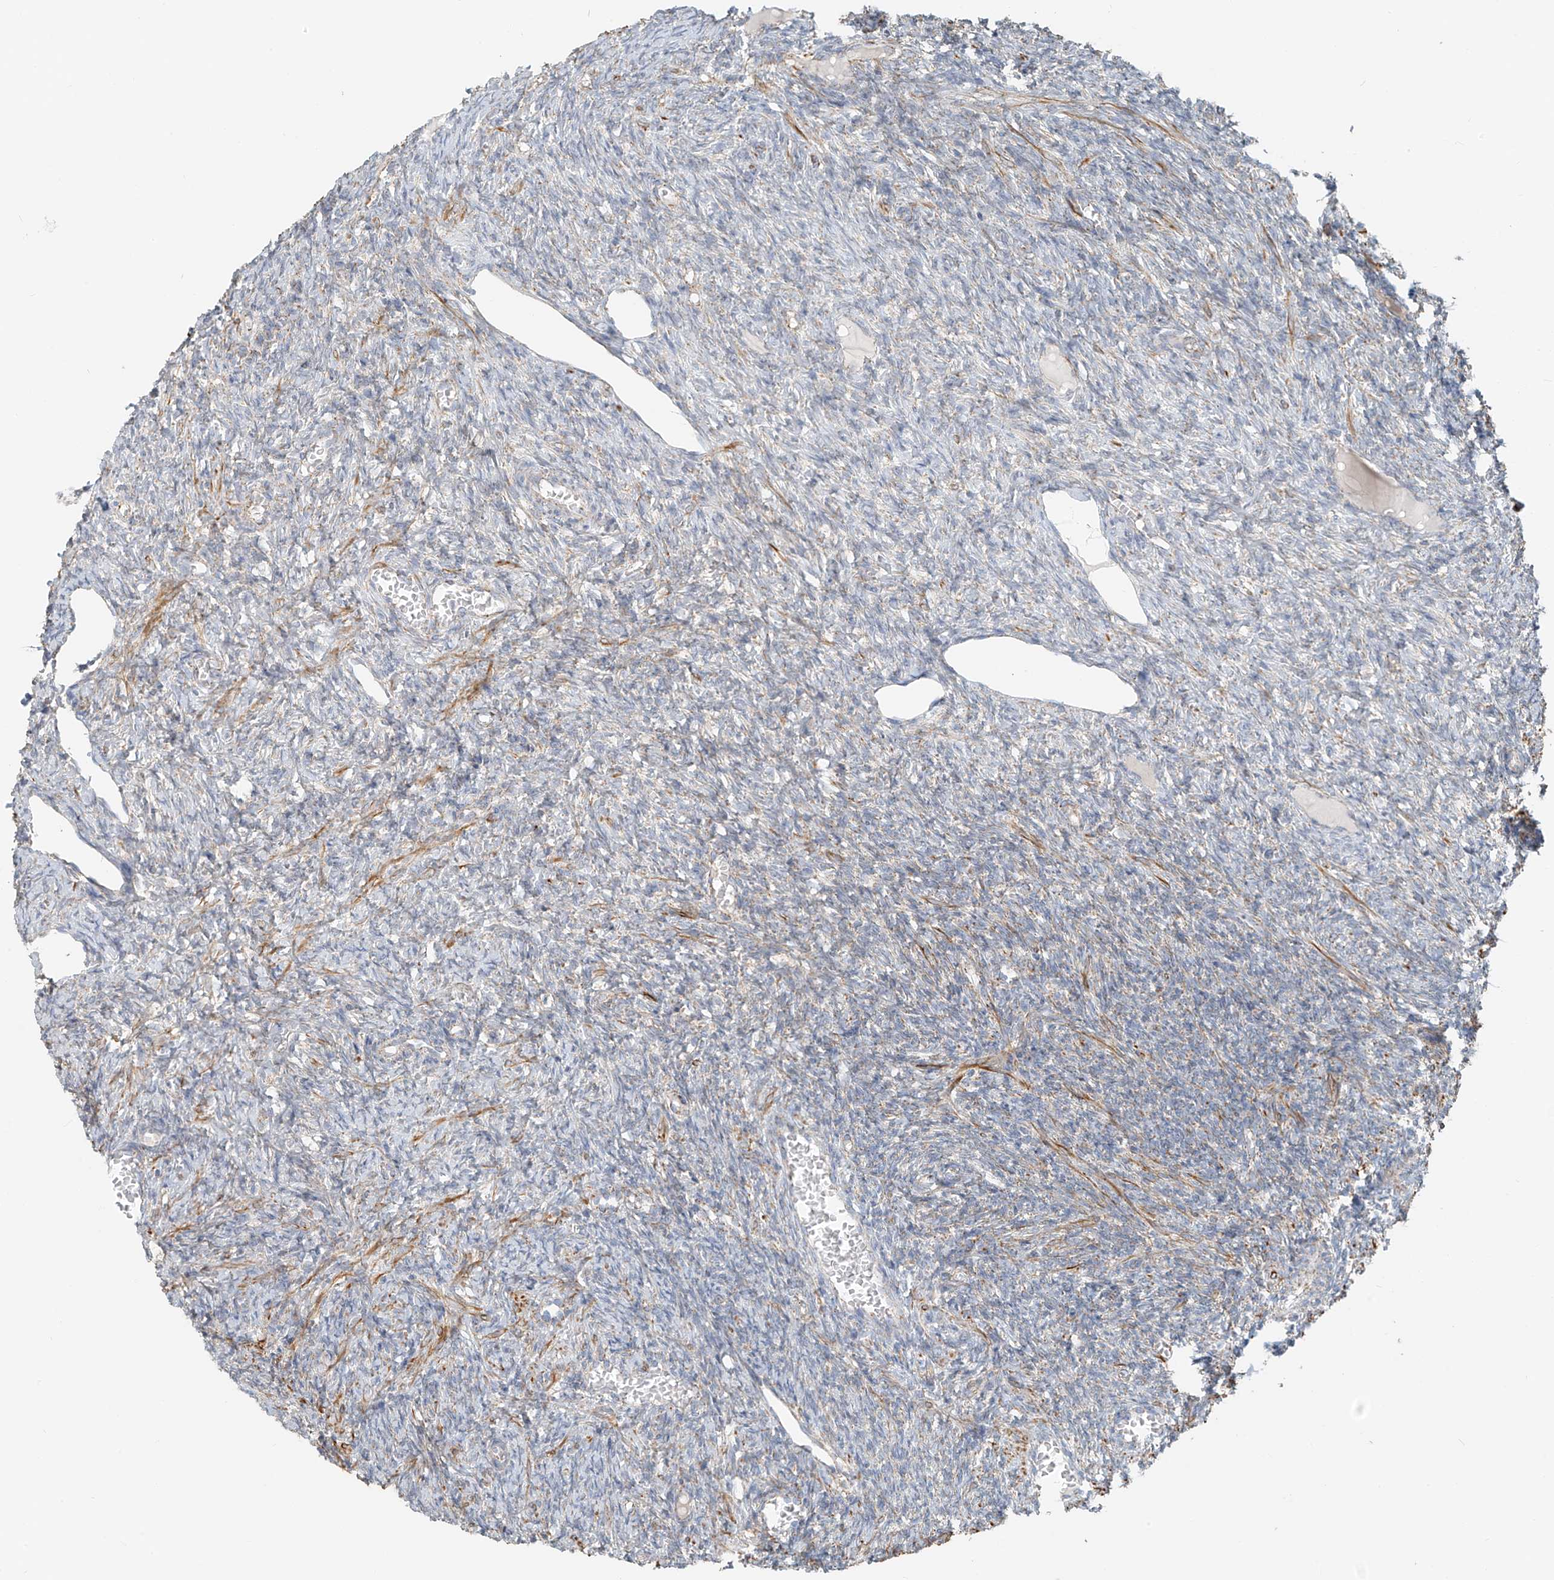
{"staining": {"intensity": "negative", "quantity": "none", "location": "none"}, "tissue": "ovary", "cell_type": "Ovarian stroma cells", "image_type": "normal", "snomed": [{"axis": "morphology", "description": "Normal tissue, NOS"}, {"axis": "topography", "description": "Ovary"}], "caption": "Immunohistochemical staining of unremarkable ovary reveals no significant expression in ovarian stroma cells.", "gene": "UST", "patient": {"sex": "female", "age": 27}}